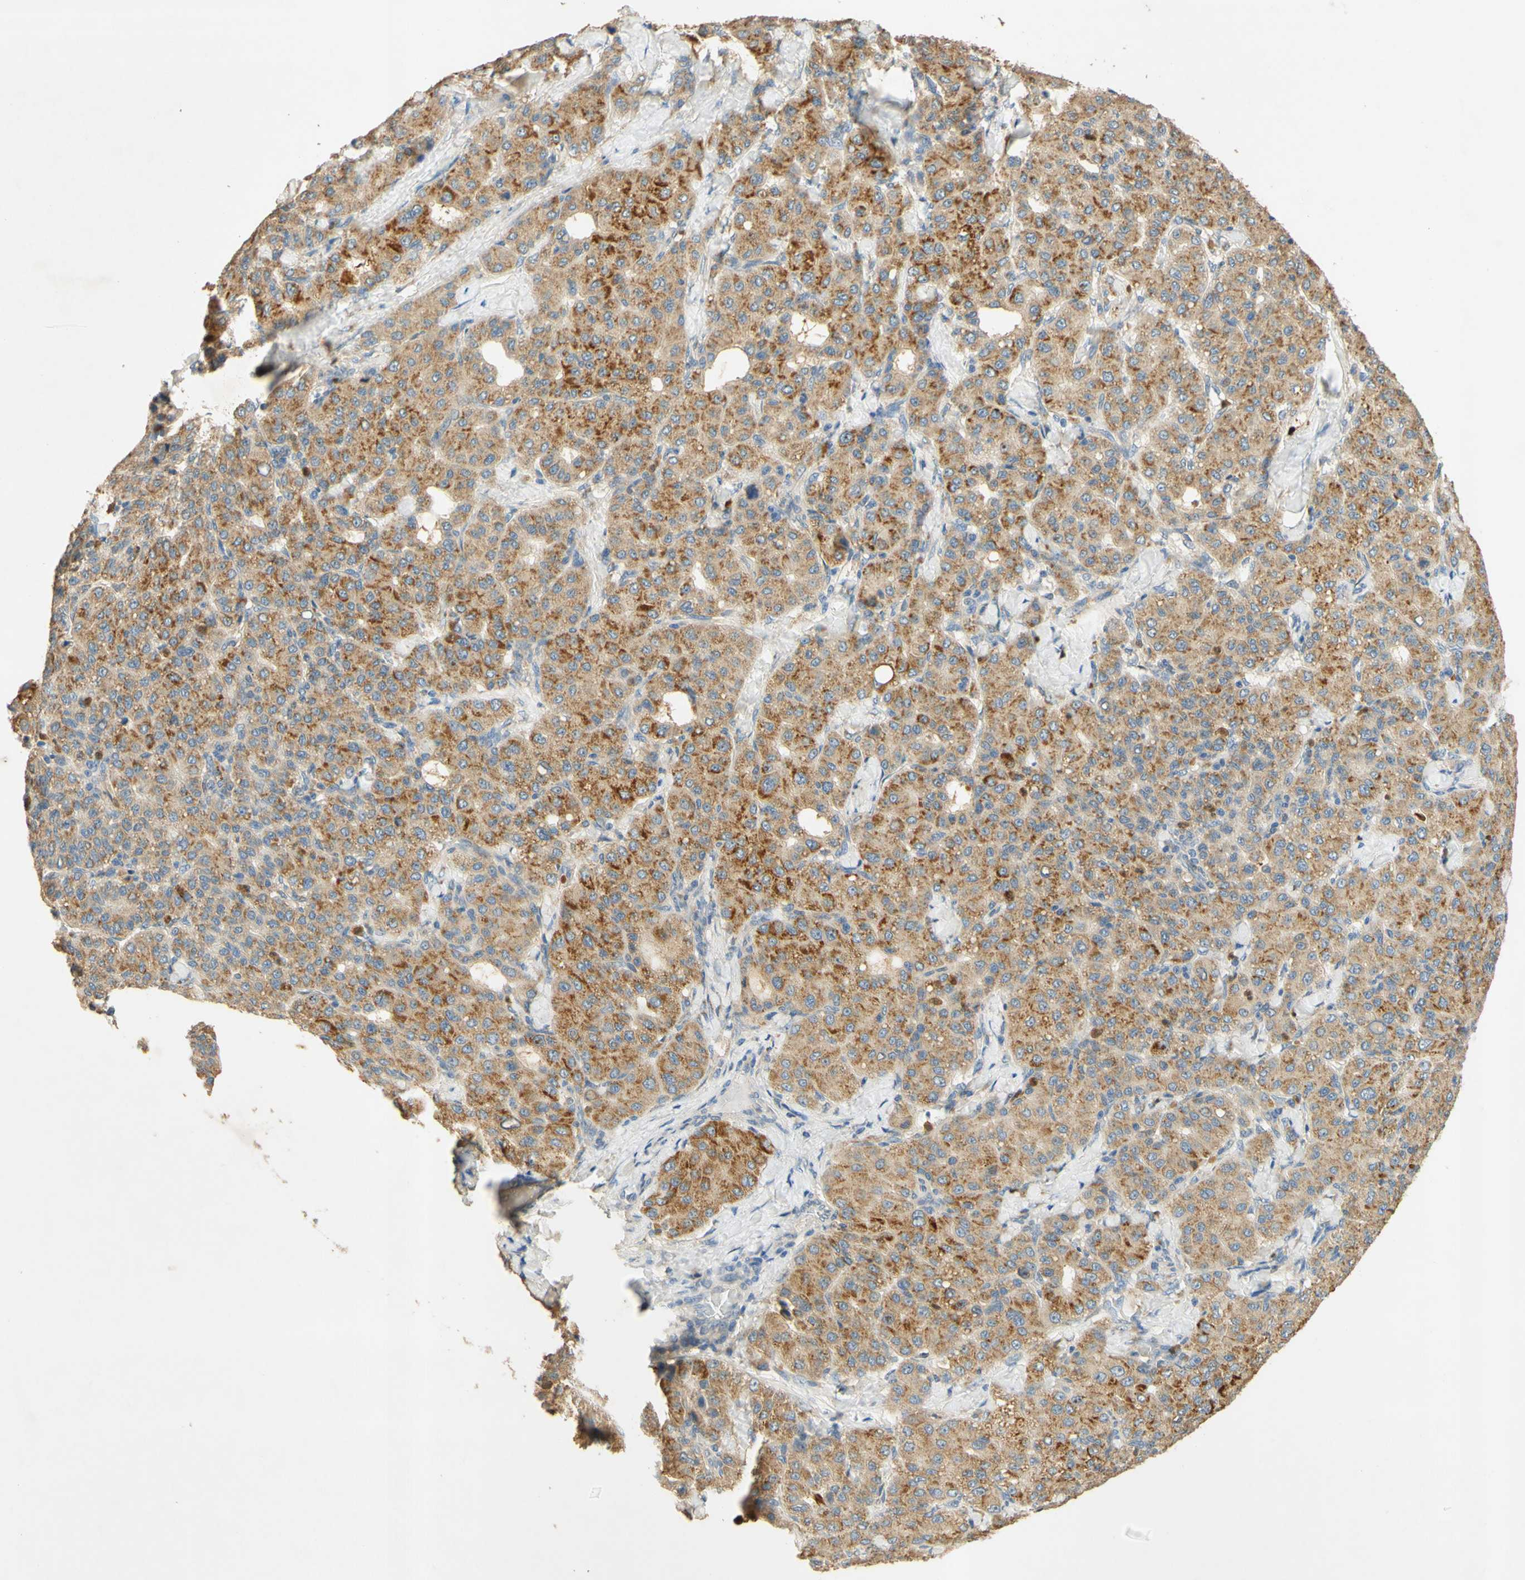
{"staining": {"intensity": "moderate", "quantity": ">75%", "location": "cytoplasmic/membranous"}, "tissue": "liver cancer", "cell_type": "Tumor cells", "image_type": "cancer", "snomed": [{"axis": "morphology", "description": "Carcinoma, Hepatocellular, NOS"}, {"axis": "topography", "description": "Liver"}], "caption": "Protein staining demonstrates moderate cytoplasmic/membranous expression in approximately >75% of tumor cells in liver cancer (hepatocellular carcinoma). (brown staining indicates protein expression, while blue staining denotes nuclei).", "gene": "ENTREP2", "patient": {"sex": "male", "age": 65}}